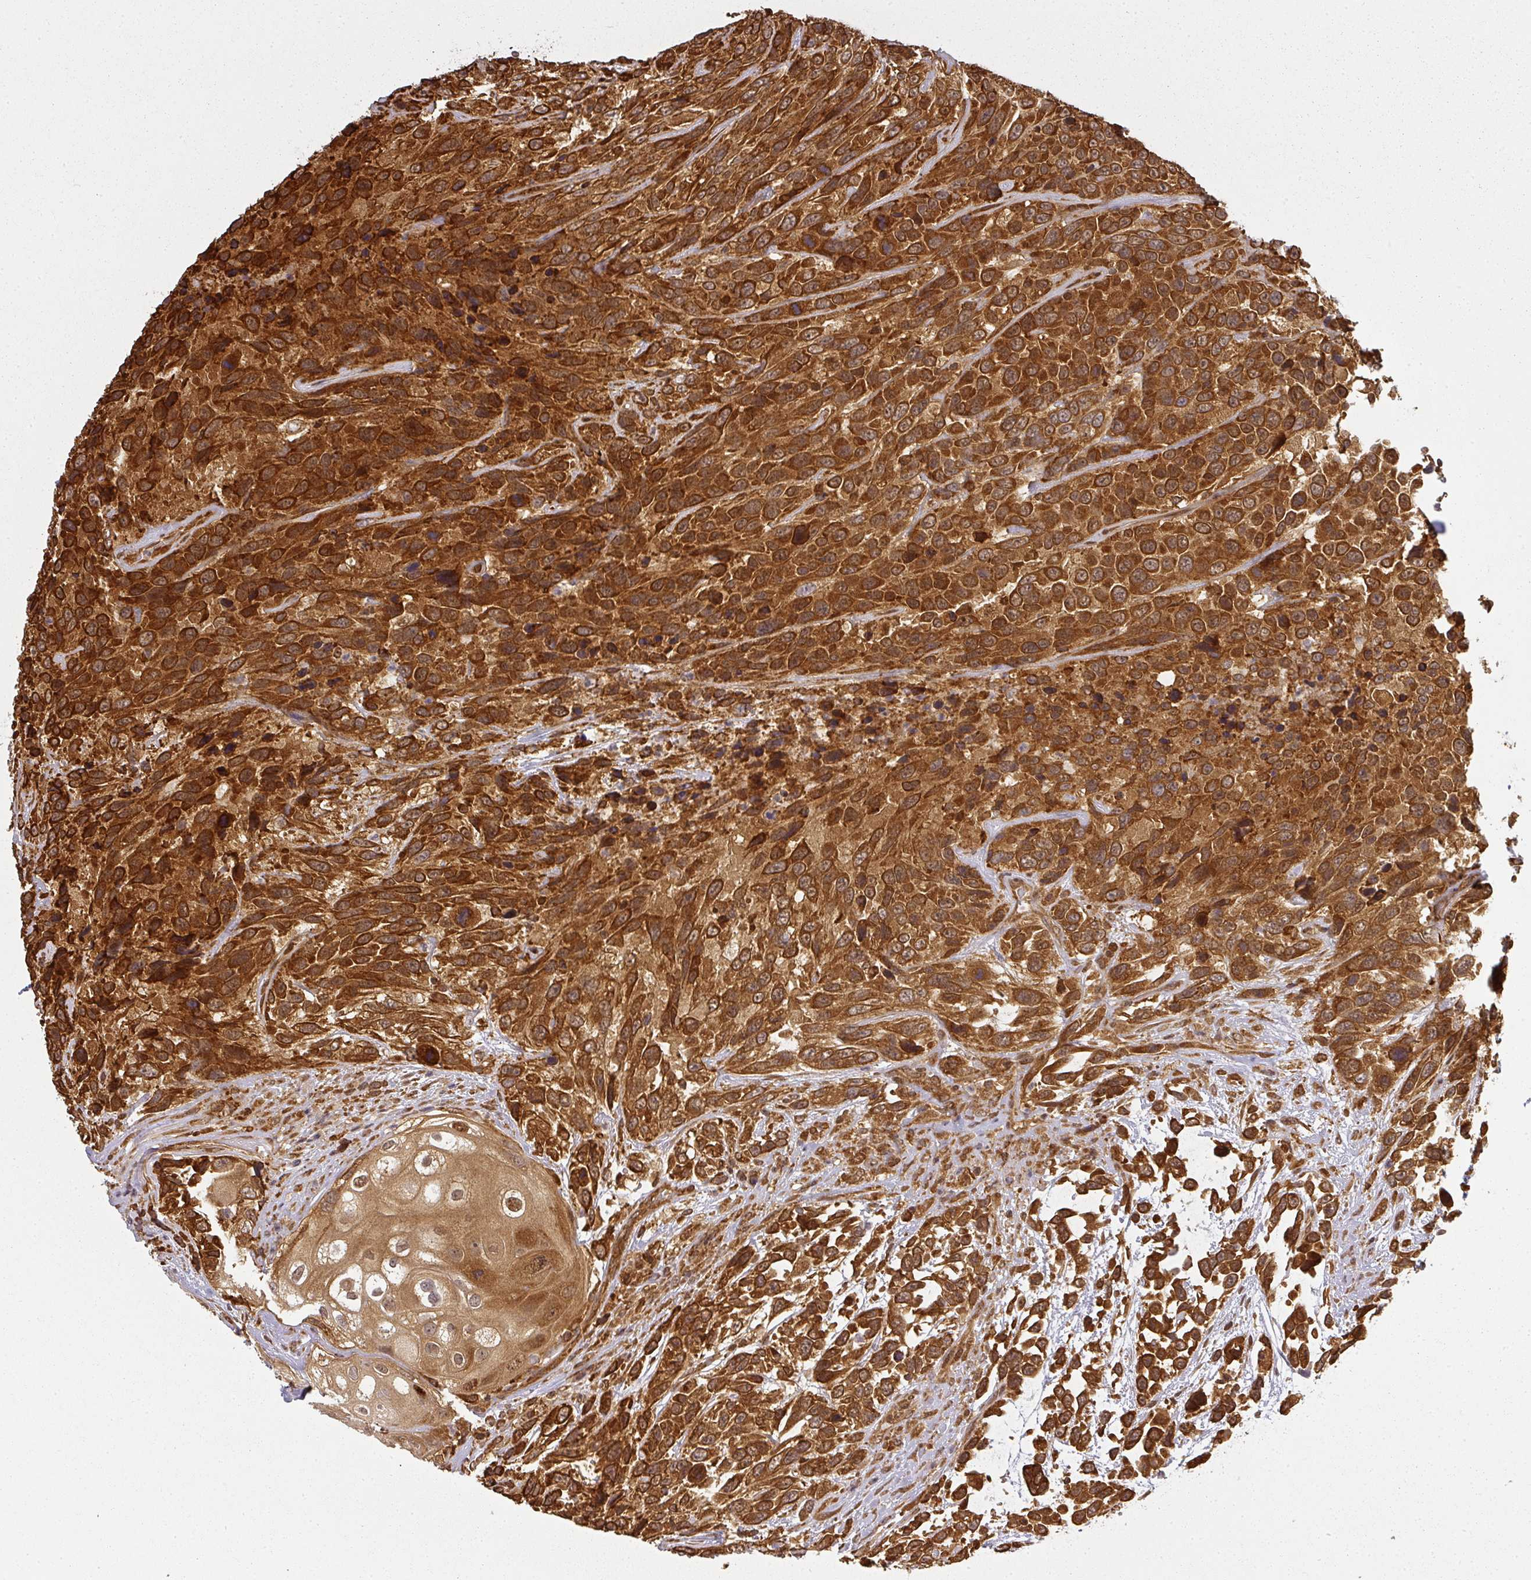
{"staining": {"intensity": "strong", "quantity": ">75%", "location": "cytoplasmic/membranous"}, "tissue": "urothelial cancer", "cell_type": "Tumor cells", "image_type": "cancer", "snomed": [{"axis": "morphology", "description": "Urothelial carcinoma, High grade"}, {"axis": "topography", "description": "Urinary bladder"}], "caption": "Immunohistochemistry (IHC) micrograph of neoplastic tissue: human urothelial cancer stained using immunohistochemistry (IHC) demonstrates high levels of strong protein expression localized specifically in the cytoplasmic/membranous of tumor cells, appearing as a cytoplasmic/membranous brown color.", "gene": "PPP6R3", "patient": {"sex": "female", "age": 70}}